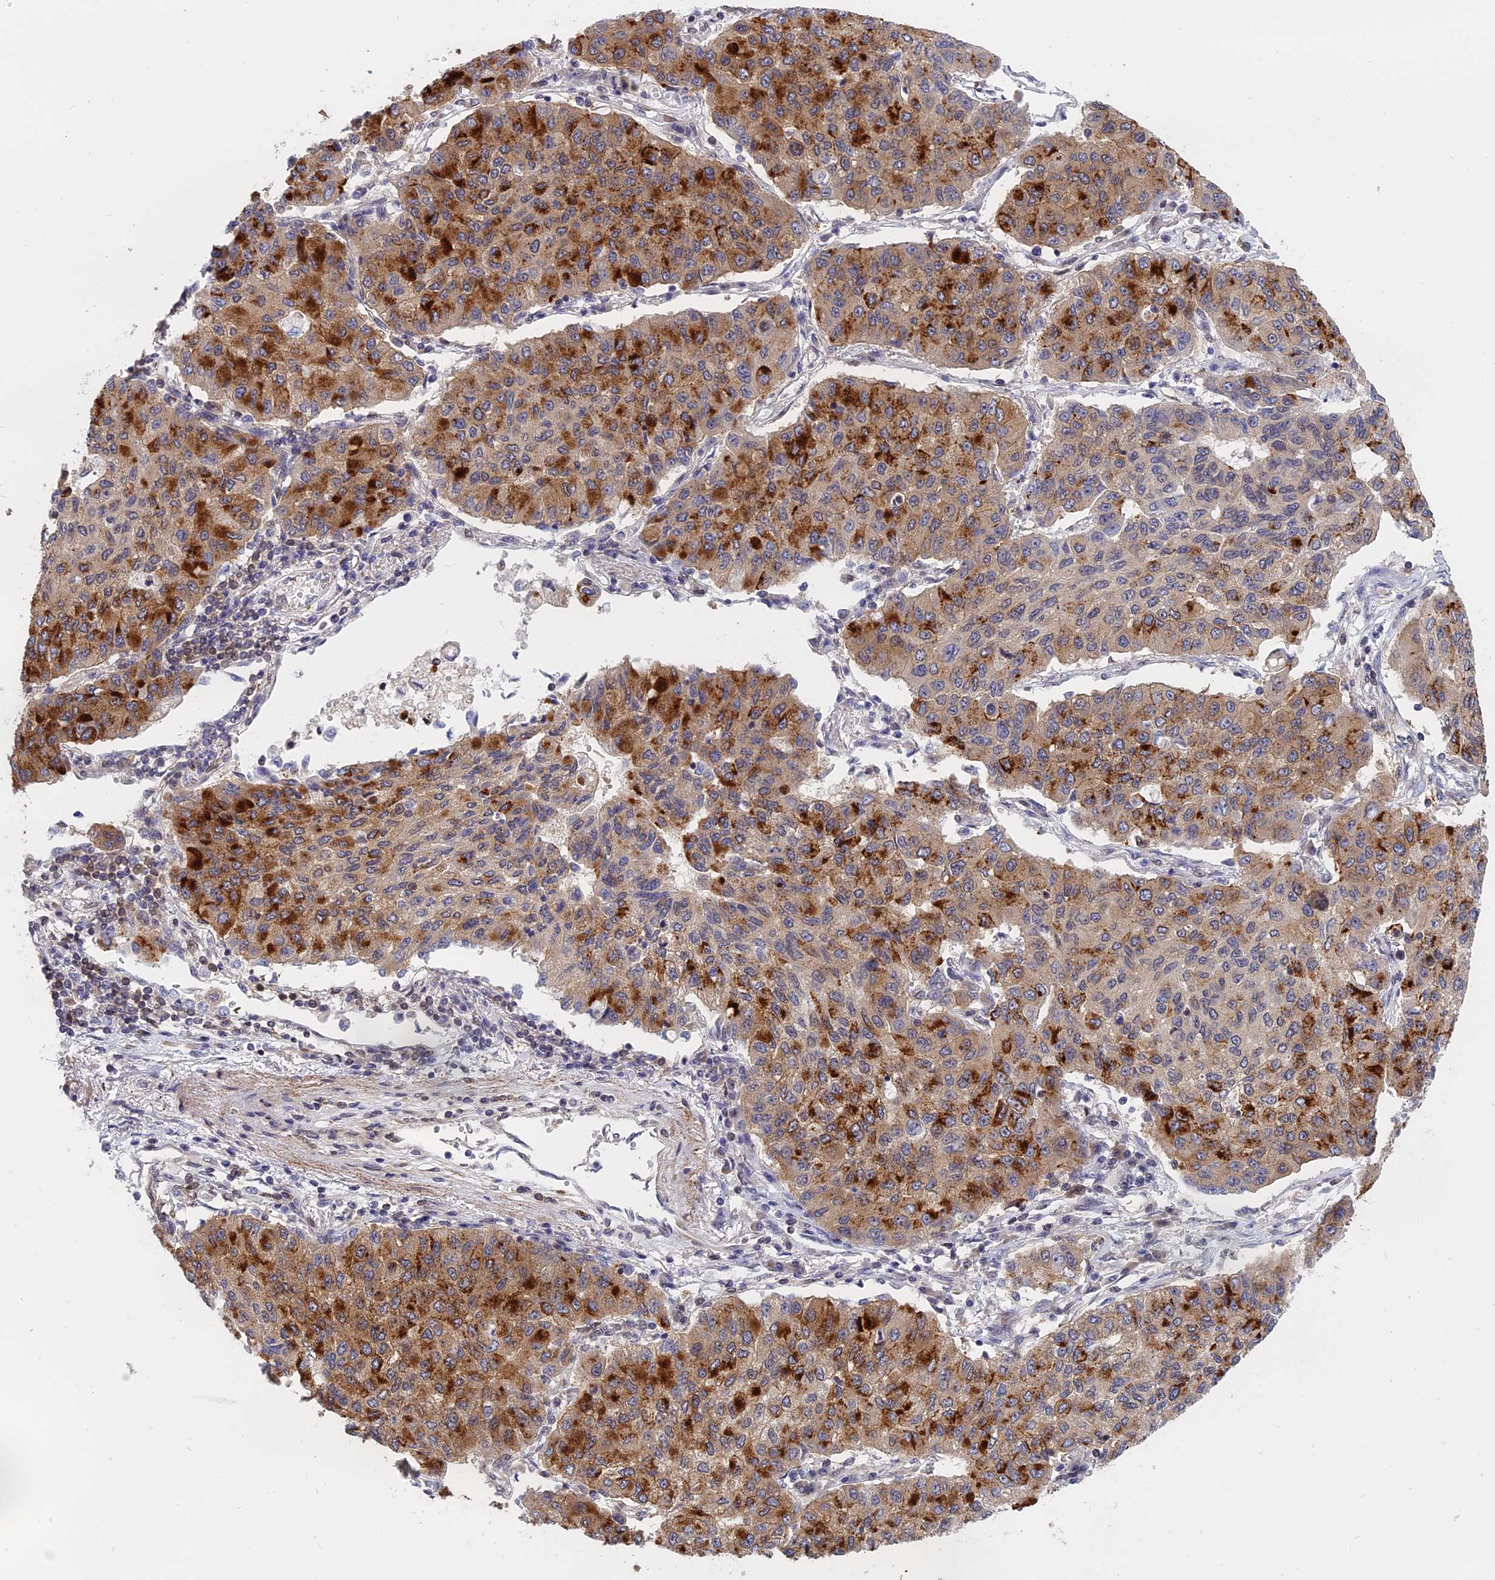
{"staining": {"intensity": "strong", "quantity": "25%-75%", "location": "cytoplasmic/membranous"}, "tissue": "lung cancer", "cell_type": "Tumor cells", "image_type": "cancer", "snomed": [{"axis": "morphology", "description": "Squamous cell carcinoma, NOS"}, {"axis": "topography", "description": "Lung"}], "caption": "Squamous cell carcinoma (lung) stained with IHC reveals strong cytoplasmic/membranous expression in about 25%-75% of tumor cells.", "gene": "NAA10", "patient": {"sex": "male", "age": 74}}